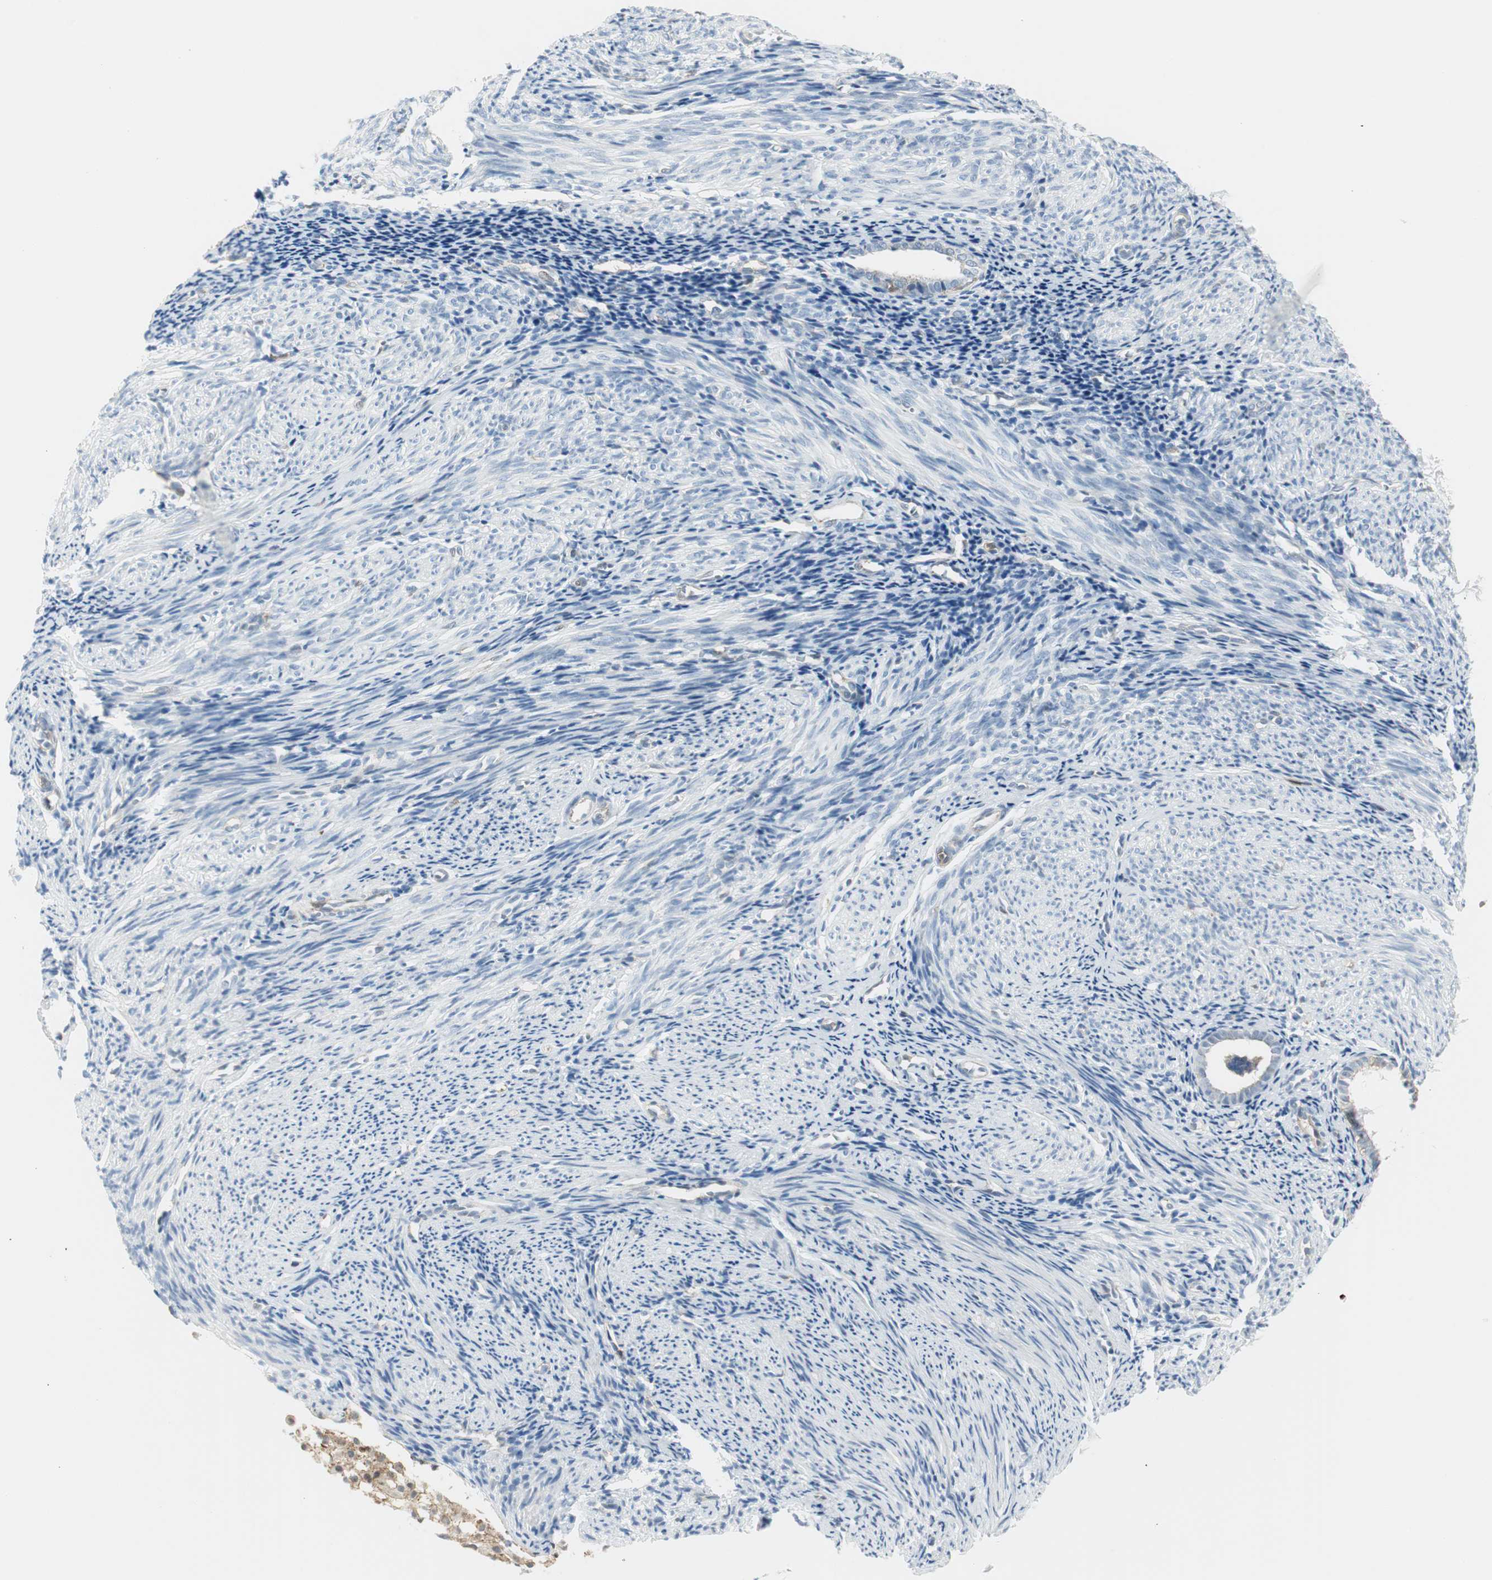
{"staining": {"intensity": "negative", "quantity": "none", "location": "none"}, "tissue": "endometrium", "cell_type": "Cells in endometrial stroma", "image_type": "normal", "snomed": [{"axis": "morphology", "description": "Normal tissue, NOS"}, {"axis": "topography", "description": "Smooth muscle"}, {"axis": "topography", "description": "Endometrium"}], "caption": "Human endometrium stained for a protein using immunohistochemistry (IHC) shows no expression in cells in endometrial stroma.", "gene": "PPP1CA", "patient": {"sex": "female", "age": 57}}